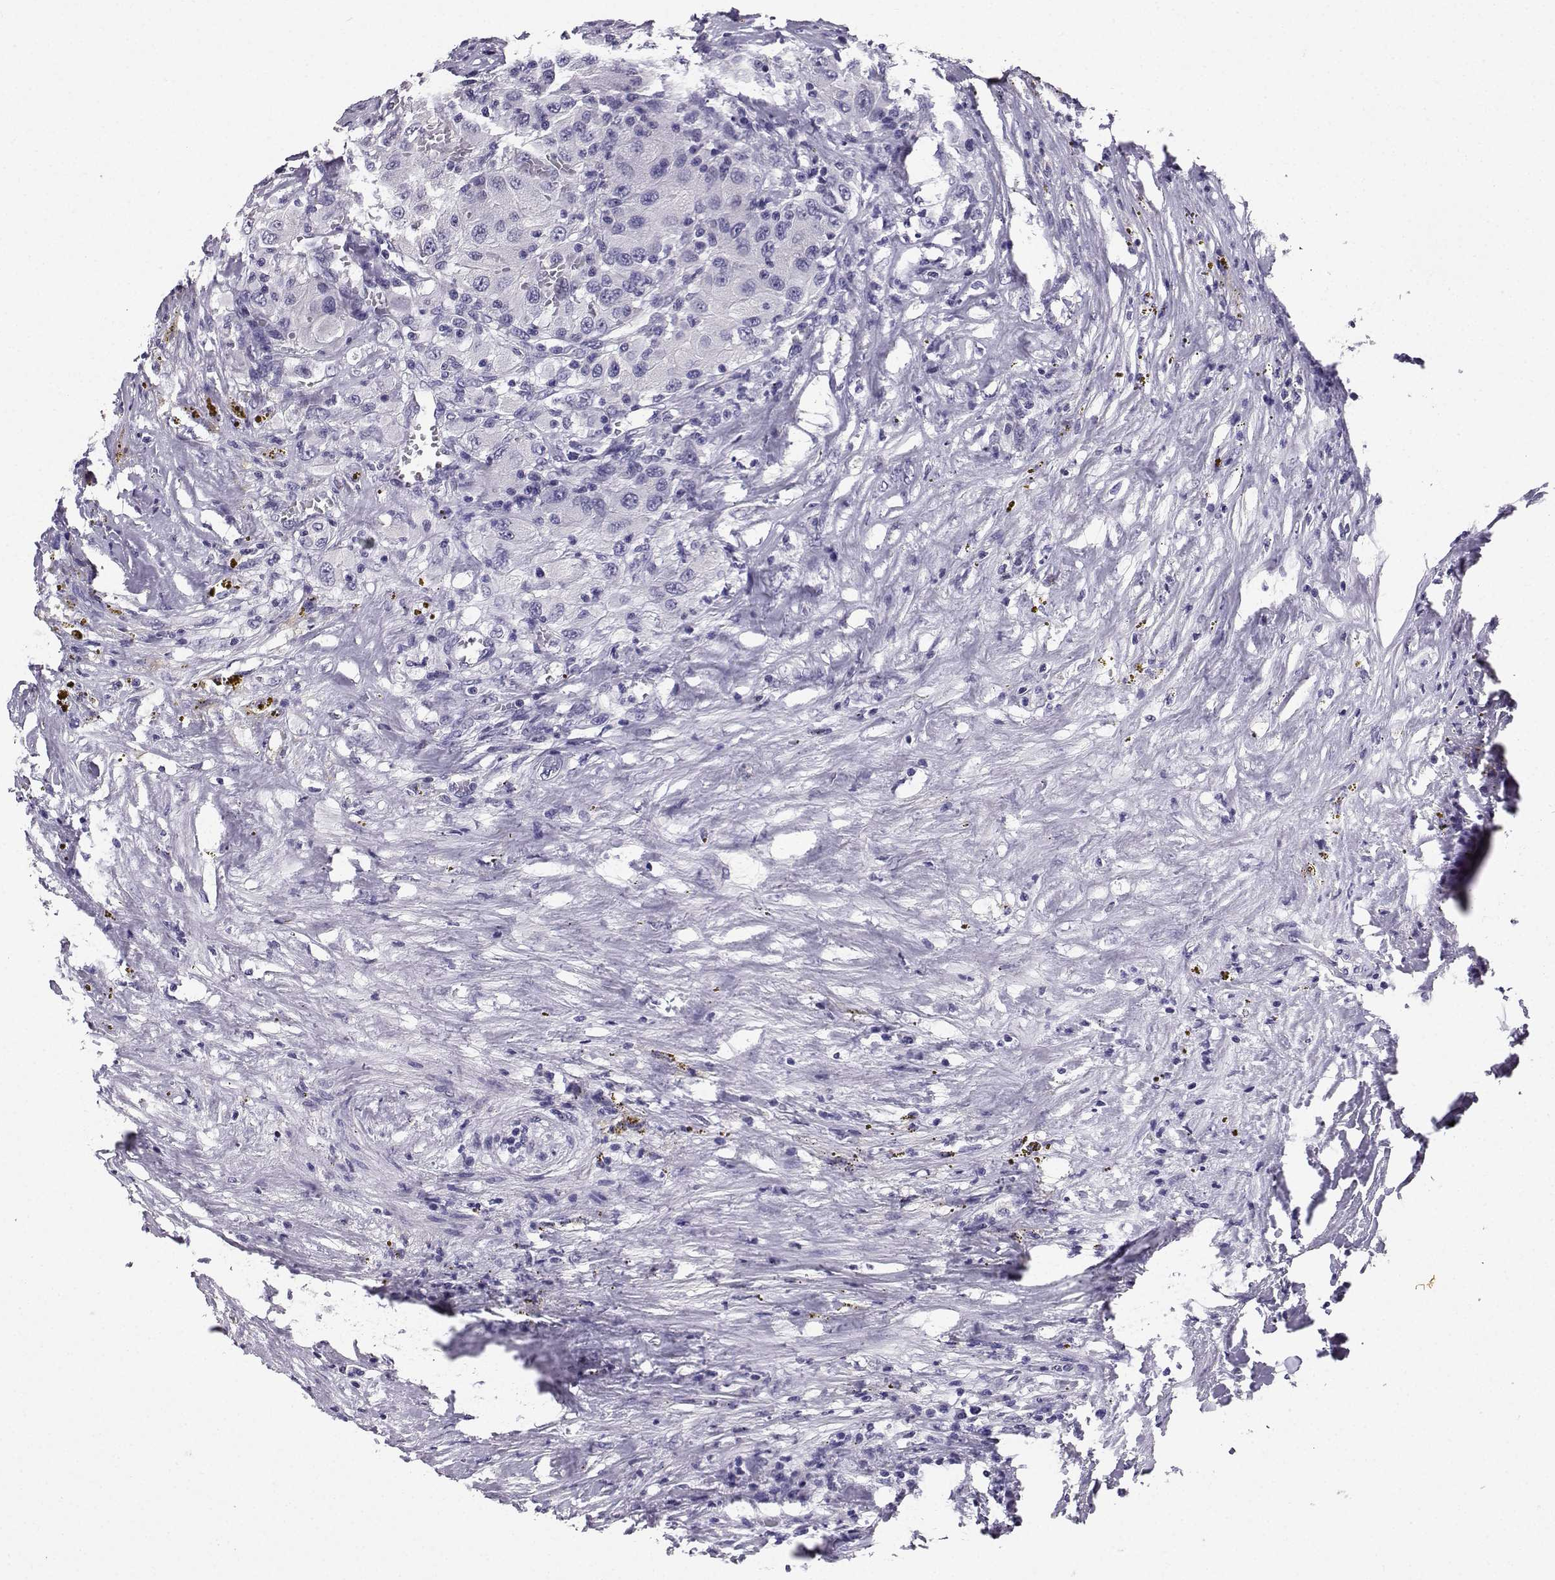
{"staining": {"intensity": "negative", "quantity": "none", "location": "none"}, "tissue": "renal cancer", "cell_type": "Tumor cells", "image_type": "cancer", "snomed": [{"axis": "morphology", "description": "Adenocarcinoma, NOS"}, {"axis": "topography", "description": "Kidney"}], "caption": "DAB immunohistochemical staining of human renal adenocarcinoma displays no significant expression in tumor cells.", "gene": "SPAG11B", "patient": {"sex": "female", "age": 67}}